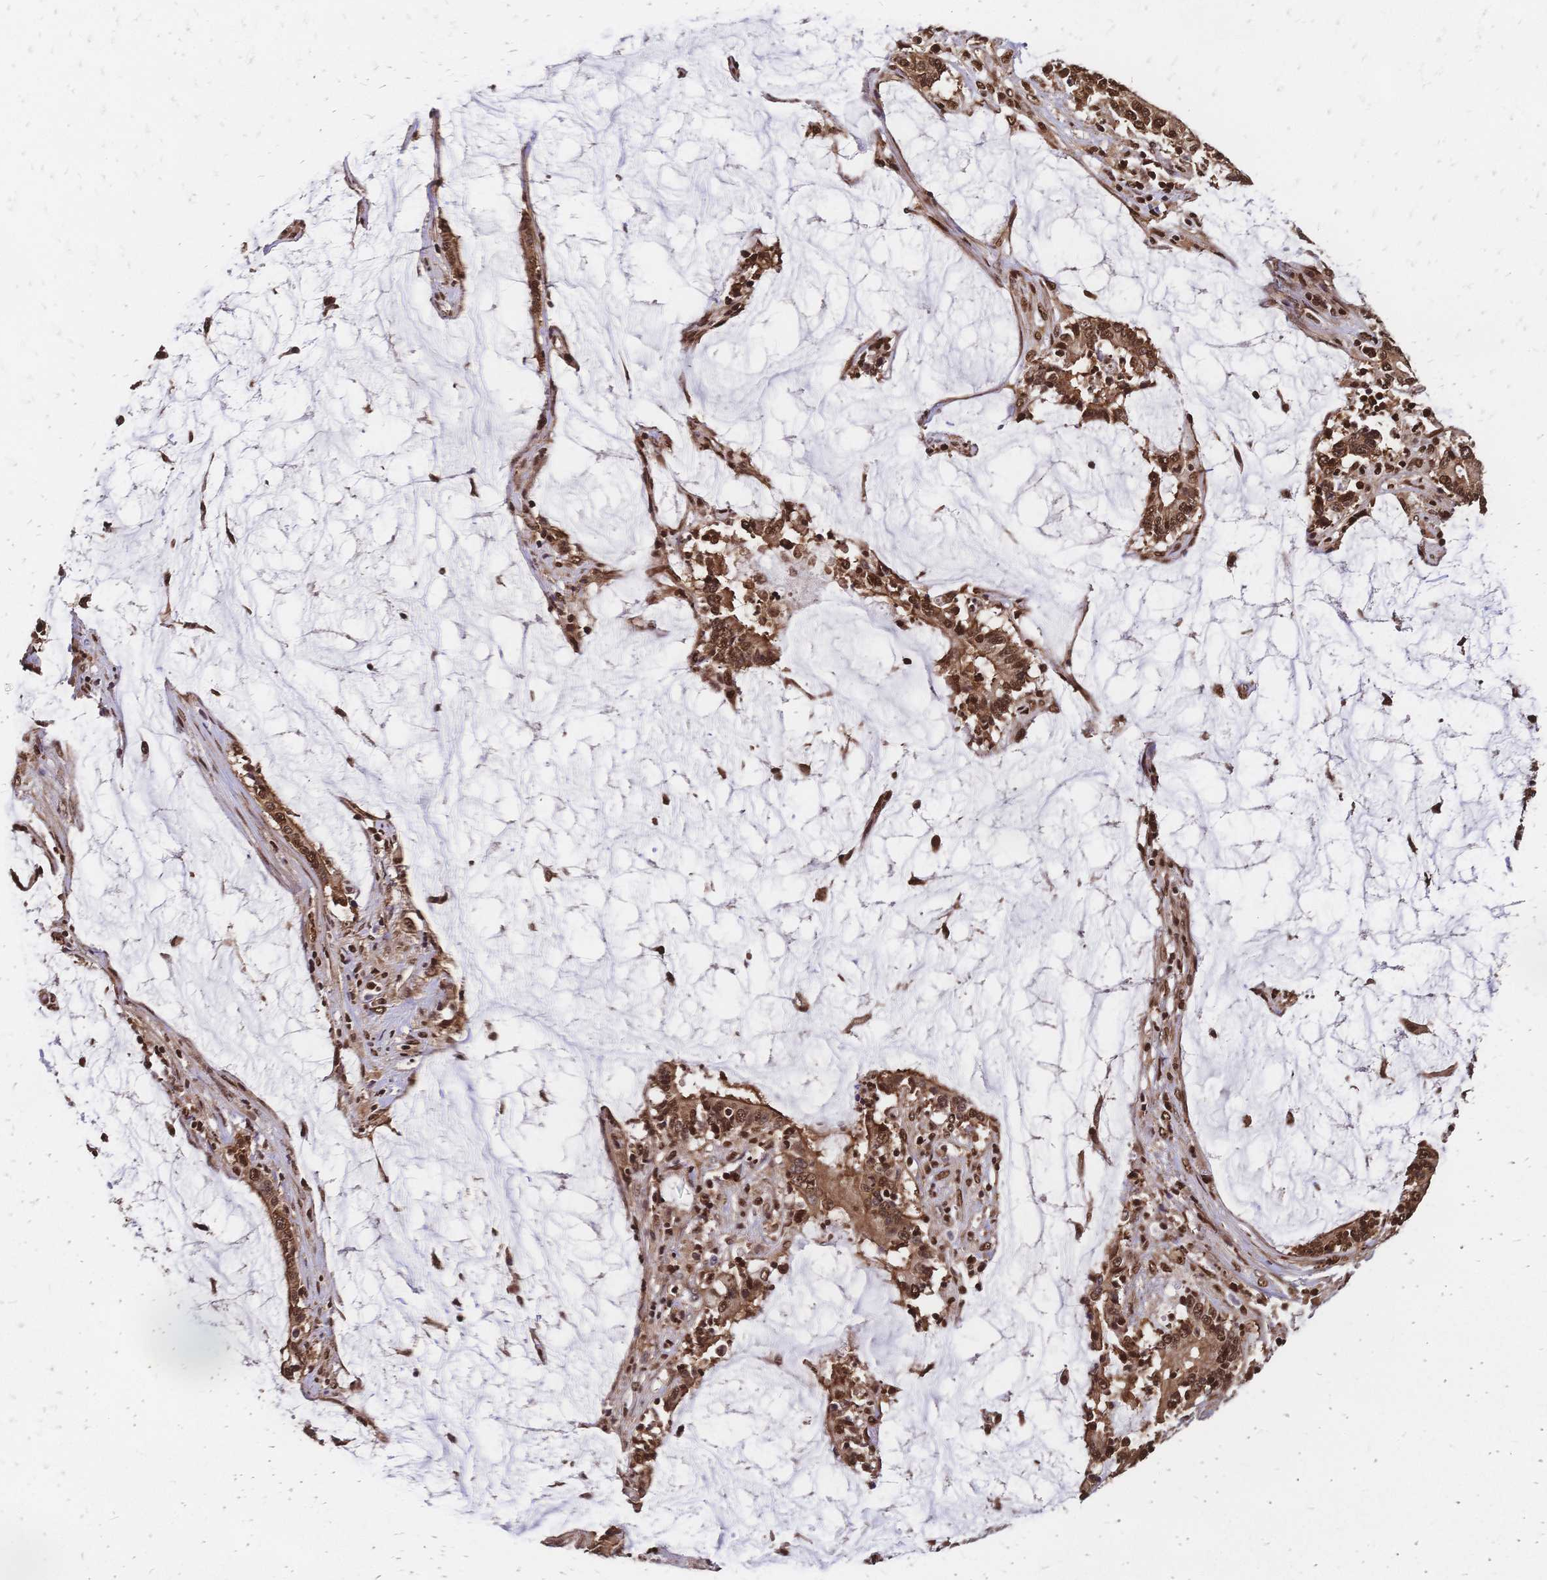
{"staining": {"intensity": "moderate", "quantity": ">75%", "location": "cytoplasmic/membranous,nuclear"}, "tissue": "stomach cancer", "cell_type": "Tumor cells", "image_type": "cancer", "snomed": [{"axis": "morphology", "description": "Adenocarcinoma, NOS"}, {"axis": "topography", "description": "Stomach, upper"}], "caption": "Stomach cancer (adenocarcinoma) stained for a protein (brown) exhibits moderate cytoplasmic/membranous and nuclear positive staining in about >75% of tumor cells.", "gene": "HDGF", "patient": {"sex": "male", "age": 68}}